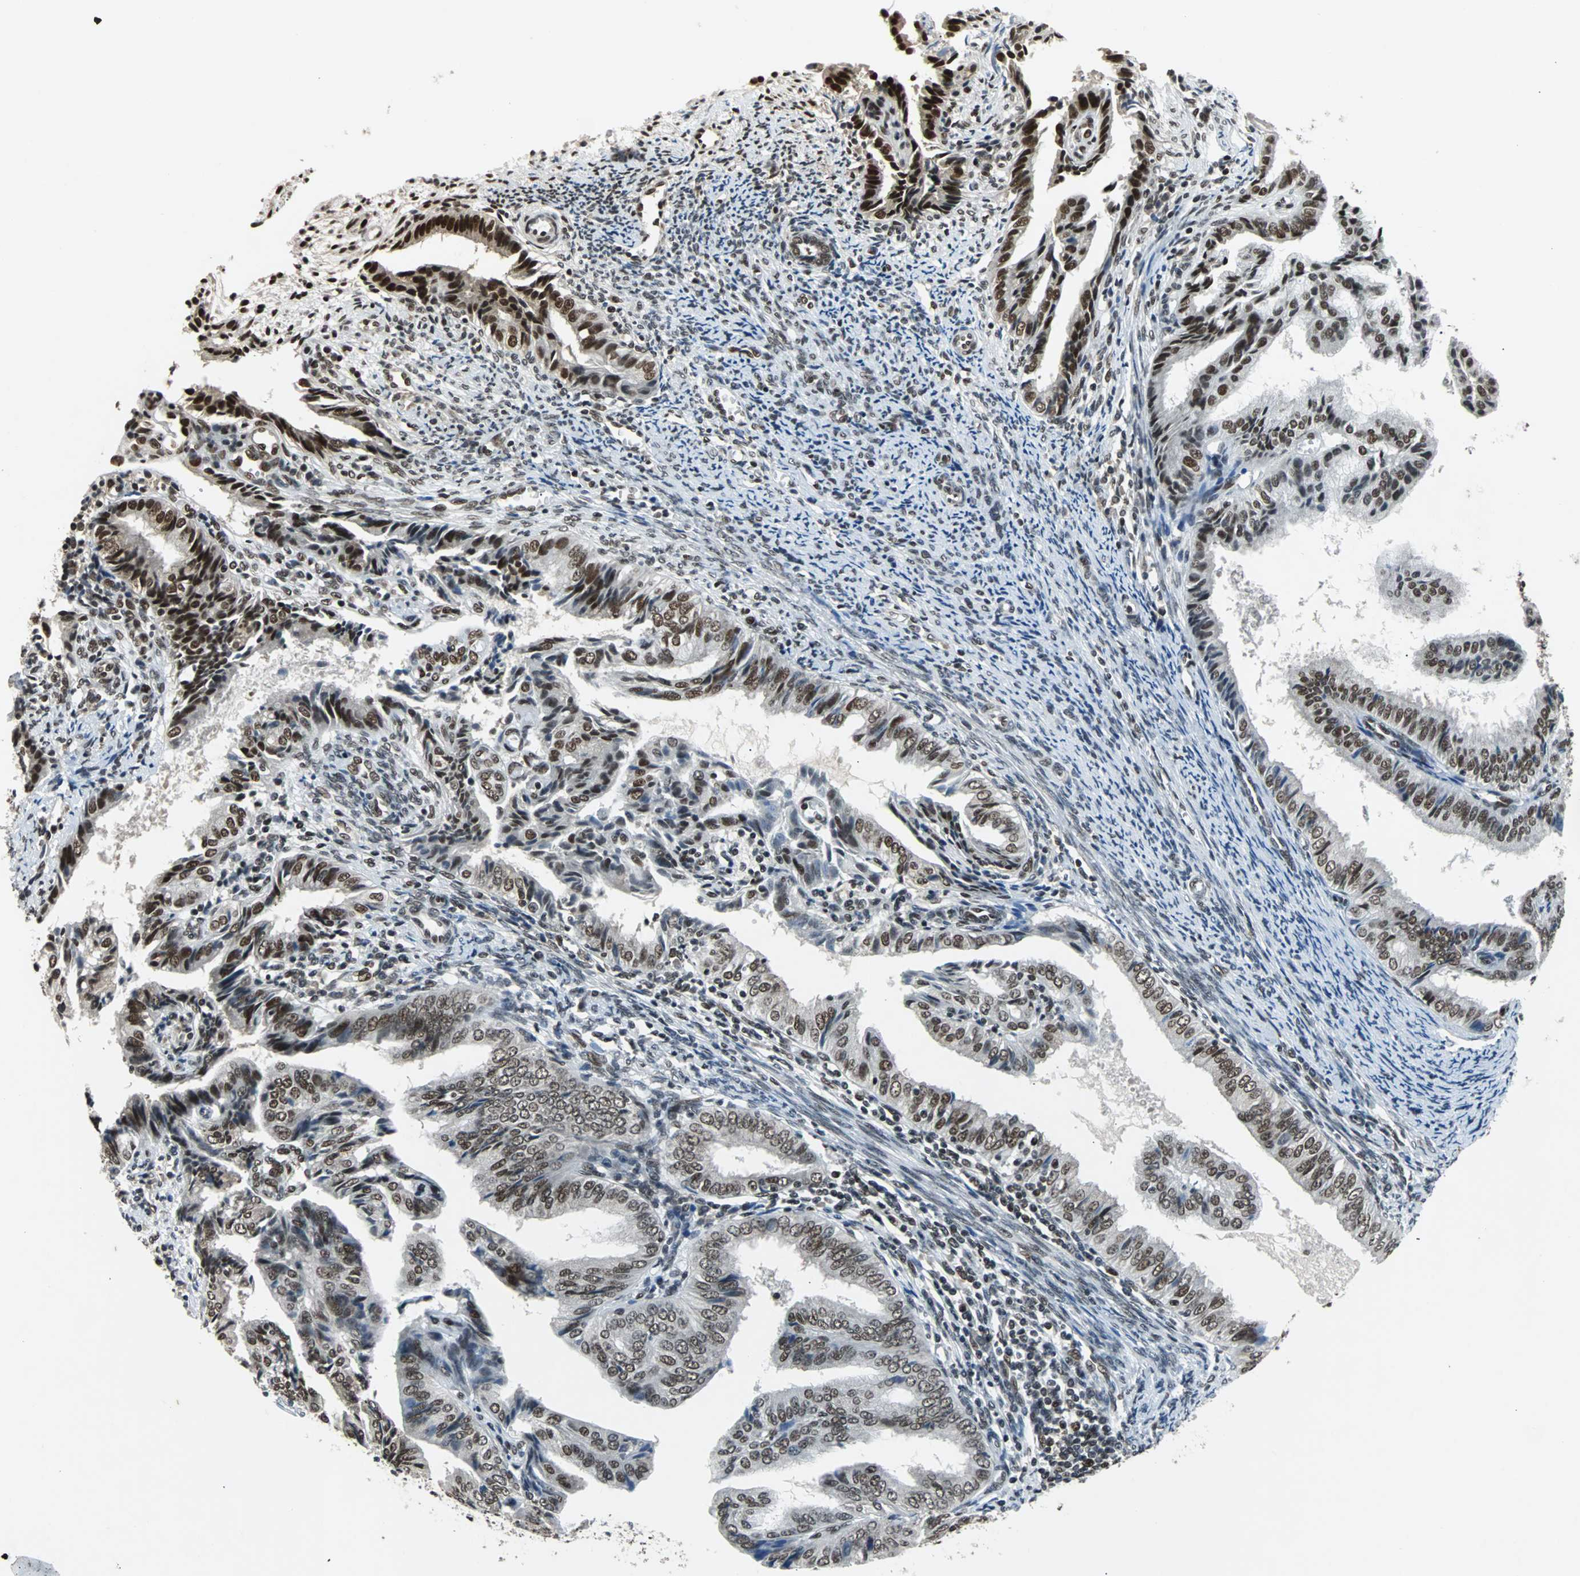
{"staining": {"intensity": "strong", "quantity": ">75%", "location": "nuclear"}, "tissue": "endometrial cancer", "cell_type": "Tumor cells", "image_type": "cancer", "snomed": [{"axis": "morphology", "description": "Adenocarcinoma, NOS"}, {"axis": "topography", "description": "Endometrium"}], "caption": "Protein positivity by immunohistochemistry (IHC) demonstrates strong nuclear staining in approximately >75% of tumor cells in endometrial cancer (adenocarcinoma). (DAB IHC, brown staining for protein, blue staining for nuclei).", "gene": "GATAD2A", "patient": {"sex": "female", "age": 58}}